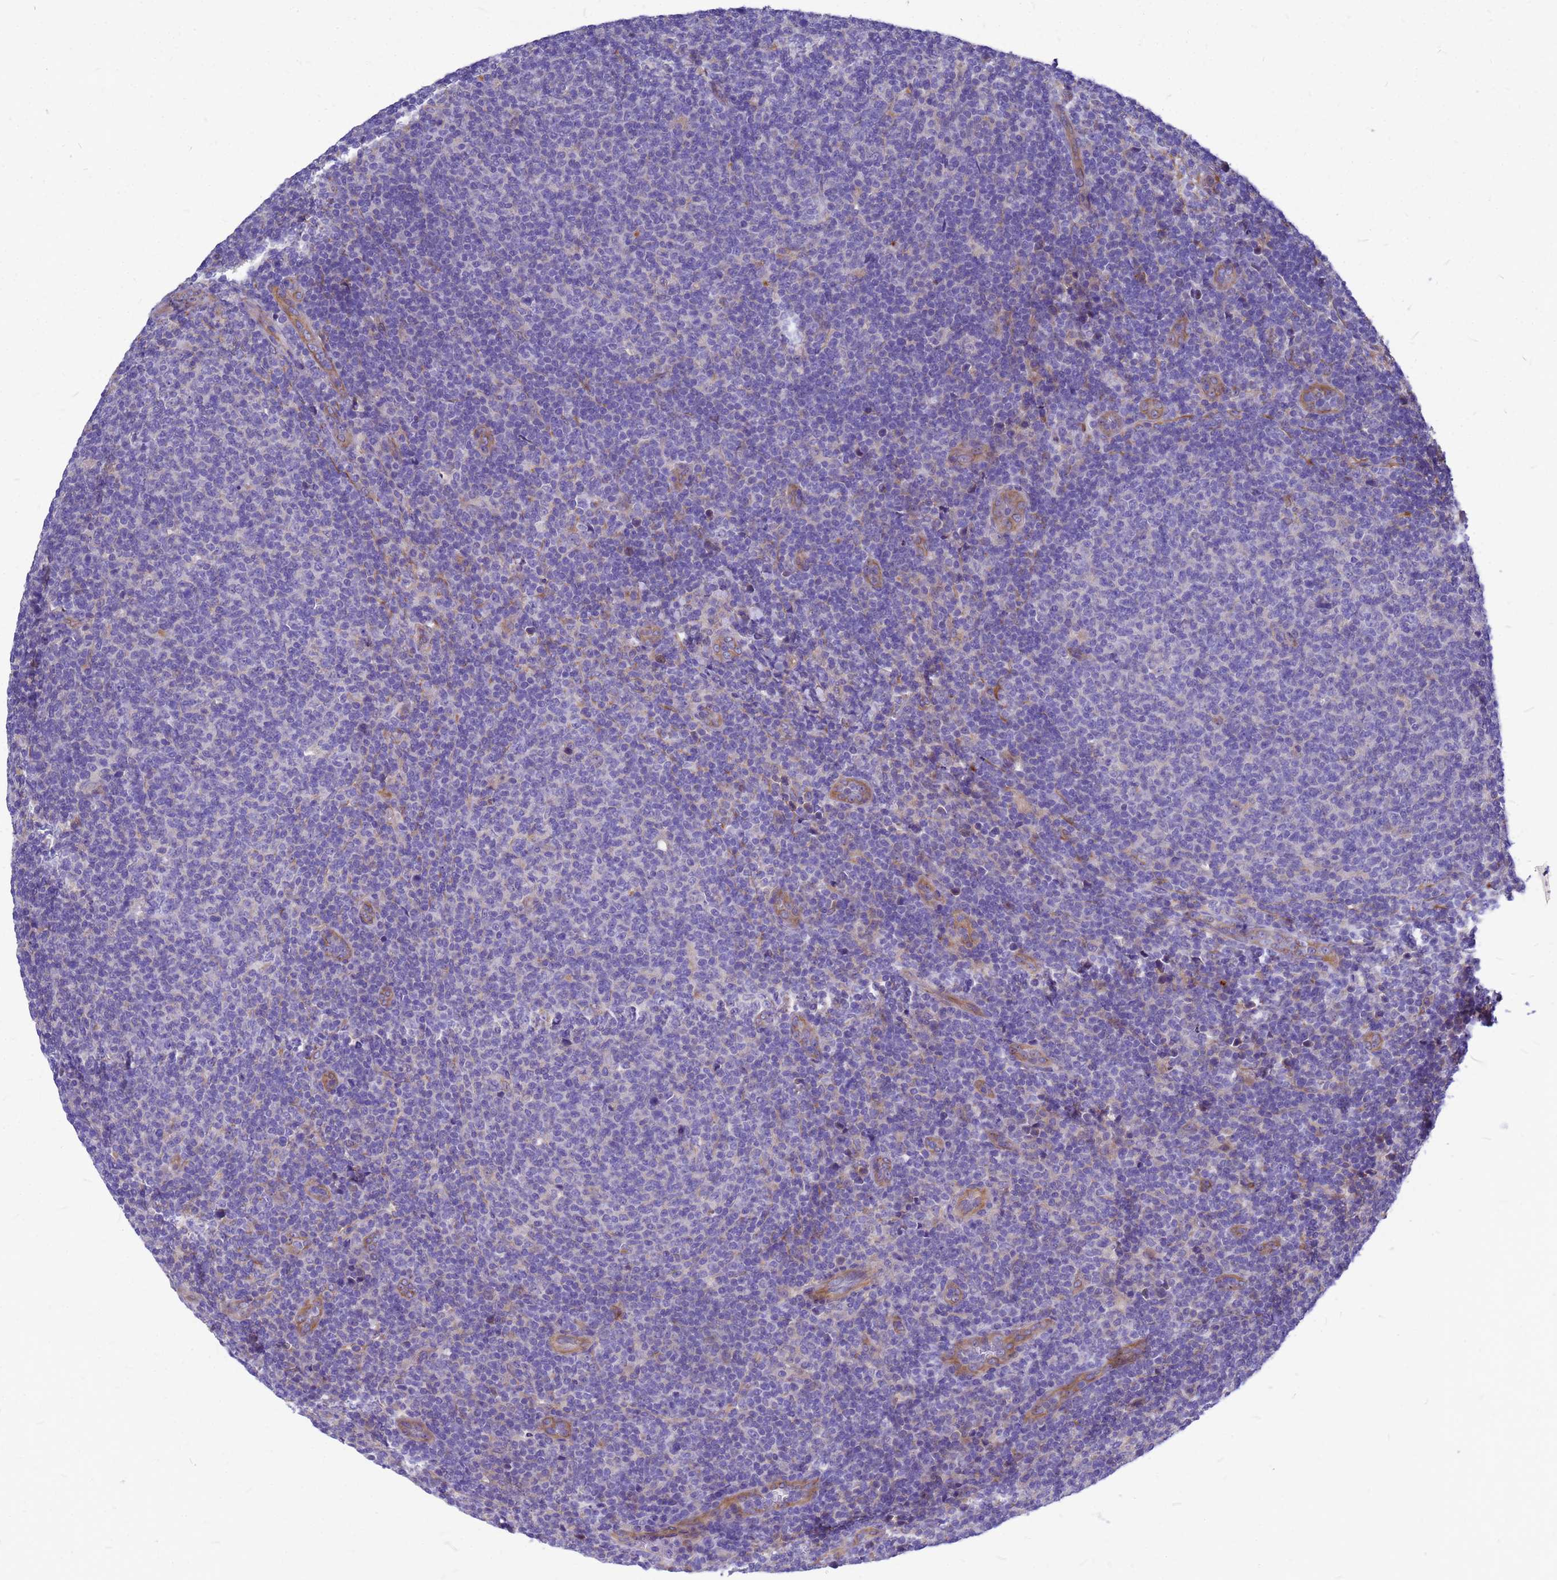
{"staining": {"intensity": "negative", "quantity": "none", "location": "none"}, "tissue": "lymphoma", "cell_type": "Tumor cells", "image_type": "cancer", "snomed": [{"axis": "morphology", "description": "Malignant lymphoma, non-Hodgkin's type, Low grade"}, {"axis": "topography", "description": "Lymph node"}], "caption": "Micrograph shows no protein positivity in tumor cells of low-grade malignant lymphoma, non-Hodgkin's type tissue.", "gene": "FBXW5", "patient": {"sex": "male", "age": 66}}